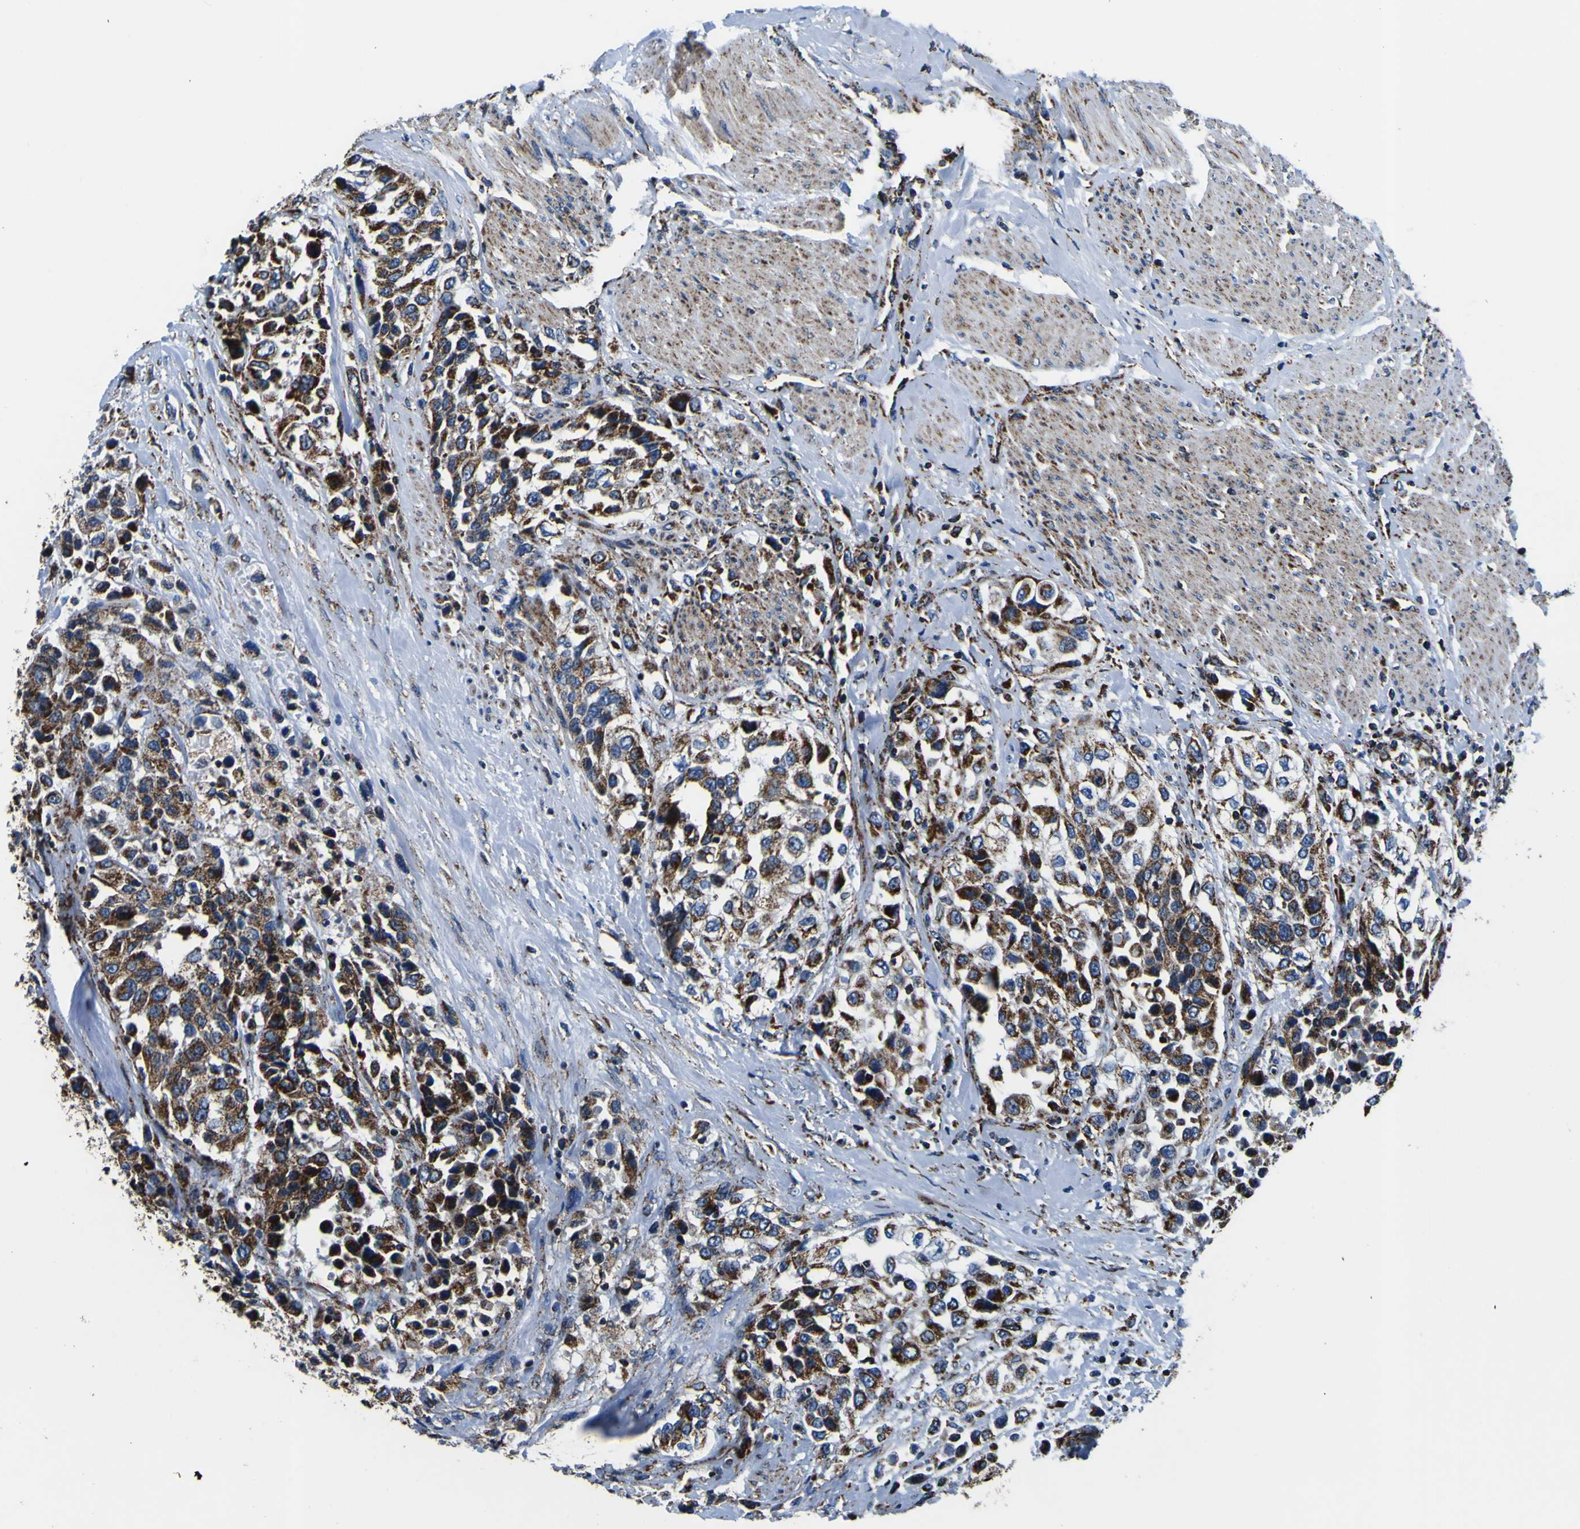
{"staining": {"intensity": "strong", "quantity": ">75%", "location": "cytoplasmic/membranous"}, "tissue": "urothelial cancer", "cell_type": "Tumor cells", "image_type": "cancer", "snomed": [{"axis": "morphology", "description": "Urothelial carcinoma, High grade"}, {"axis": "topography", "description": "Urinary bladder"}], "caption": "DAB immunohistochemical staining of urothelial cancer shows strong cytoplasmic/membranous protein staining in approximately >75% of tumor cells.", "gene": "PTRH2", "patient": {"sex": "female", "age": 80}}